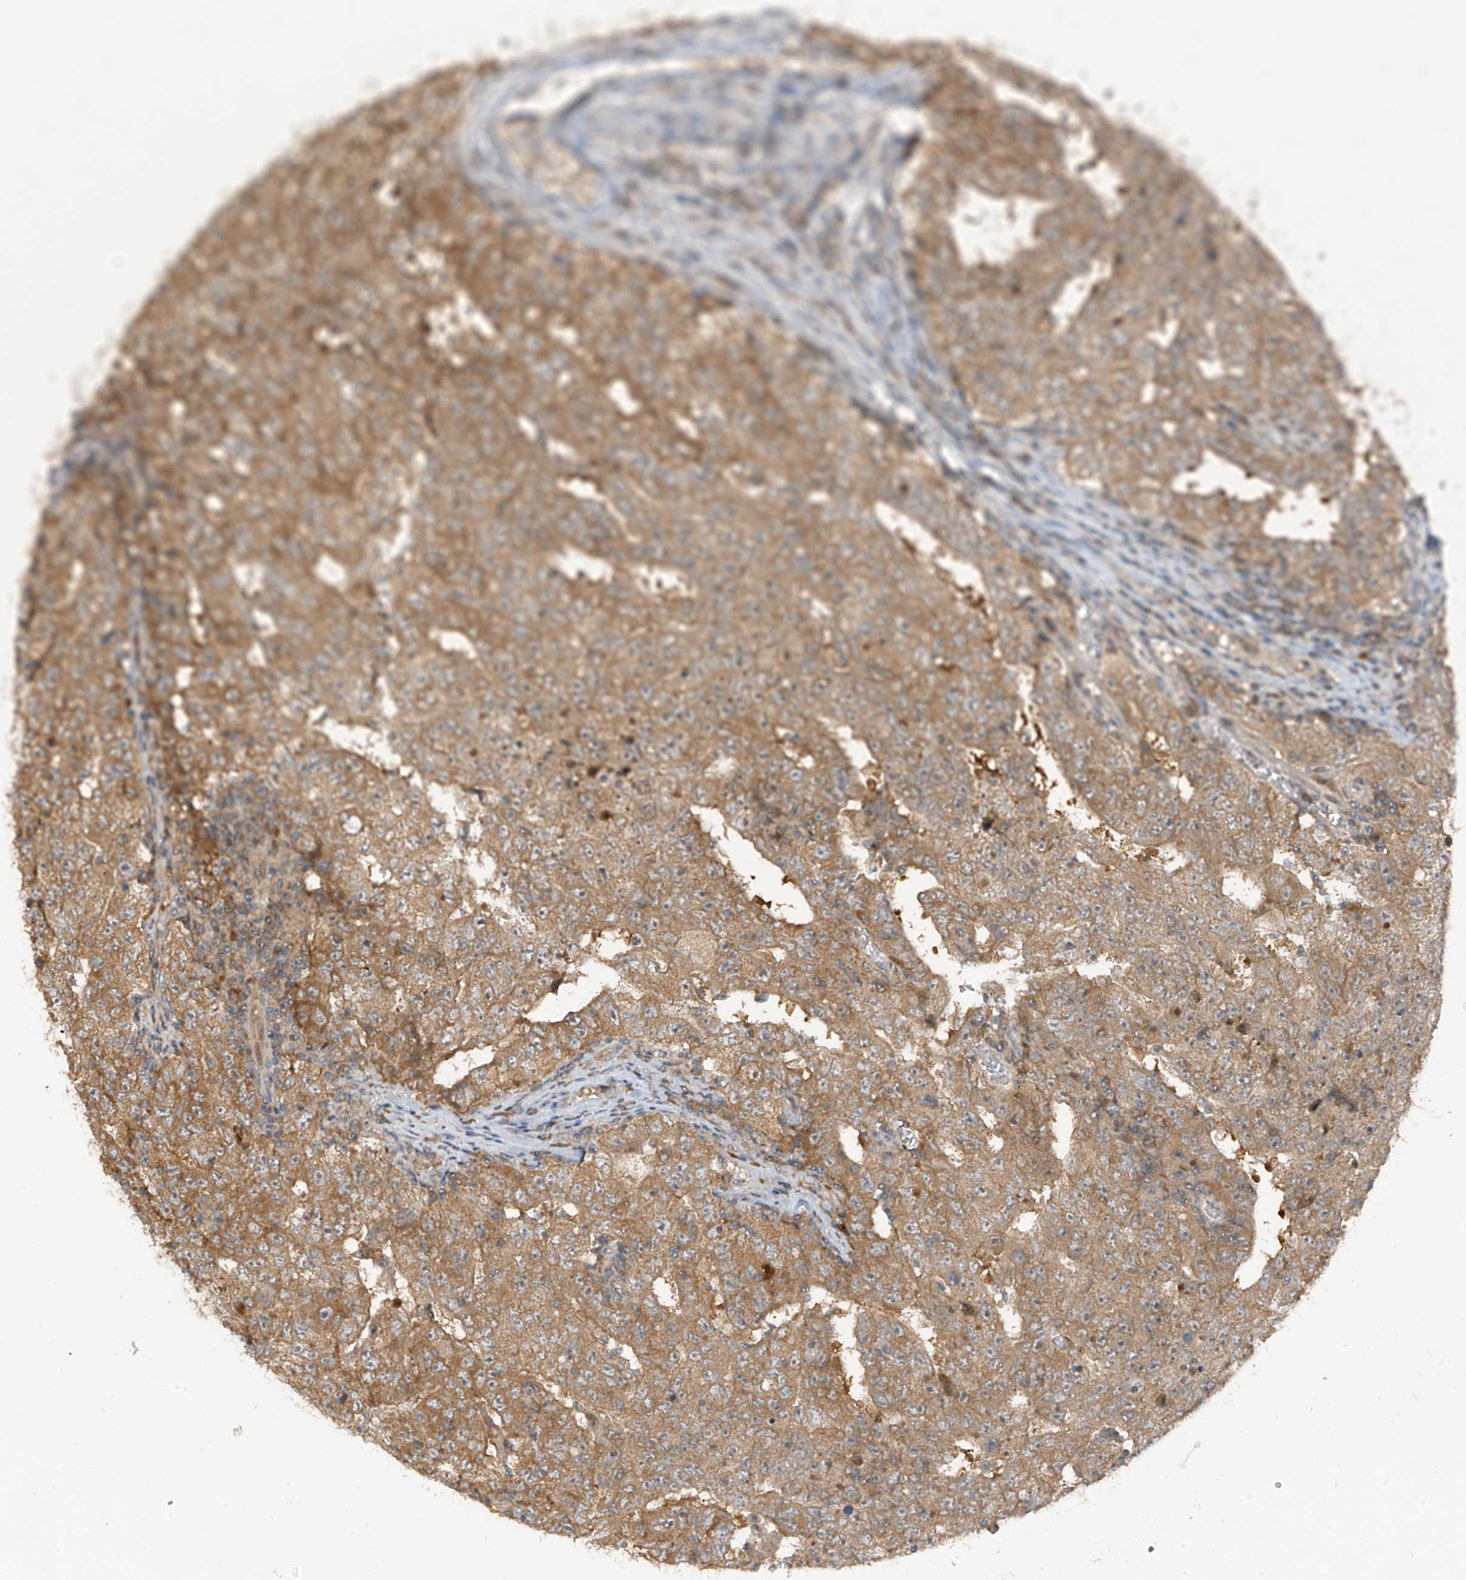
{"staining": {"intensity": "moderate", "quantity": ">75%", "location": "cytoplasmic/membranous"}, "tissue": "testis cancer", "cell_type": "Tumor cells", "image_type": "cancer", "snomed": [{"axis": "morphology", "description": "Carcinoma, Embryonal, NOS"}, {"axis": "topography", "description": "Testis"}], "caption": "Testis cancer (embryonal carcinoma) stained with a protein marker shows moderate staining in tumor cells.", "gene": "TXNDC9", "patient": {"sex": "male", "age": 26}}